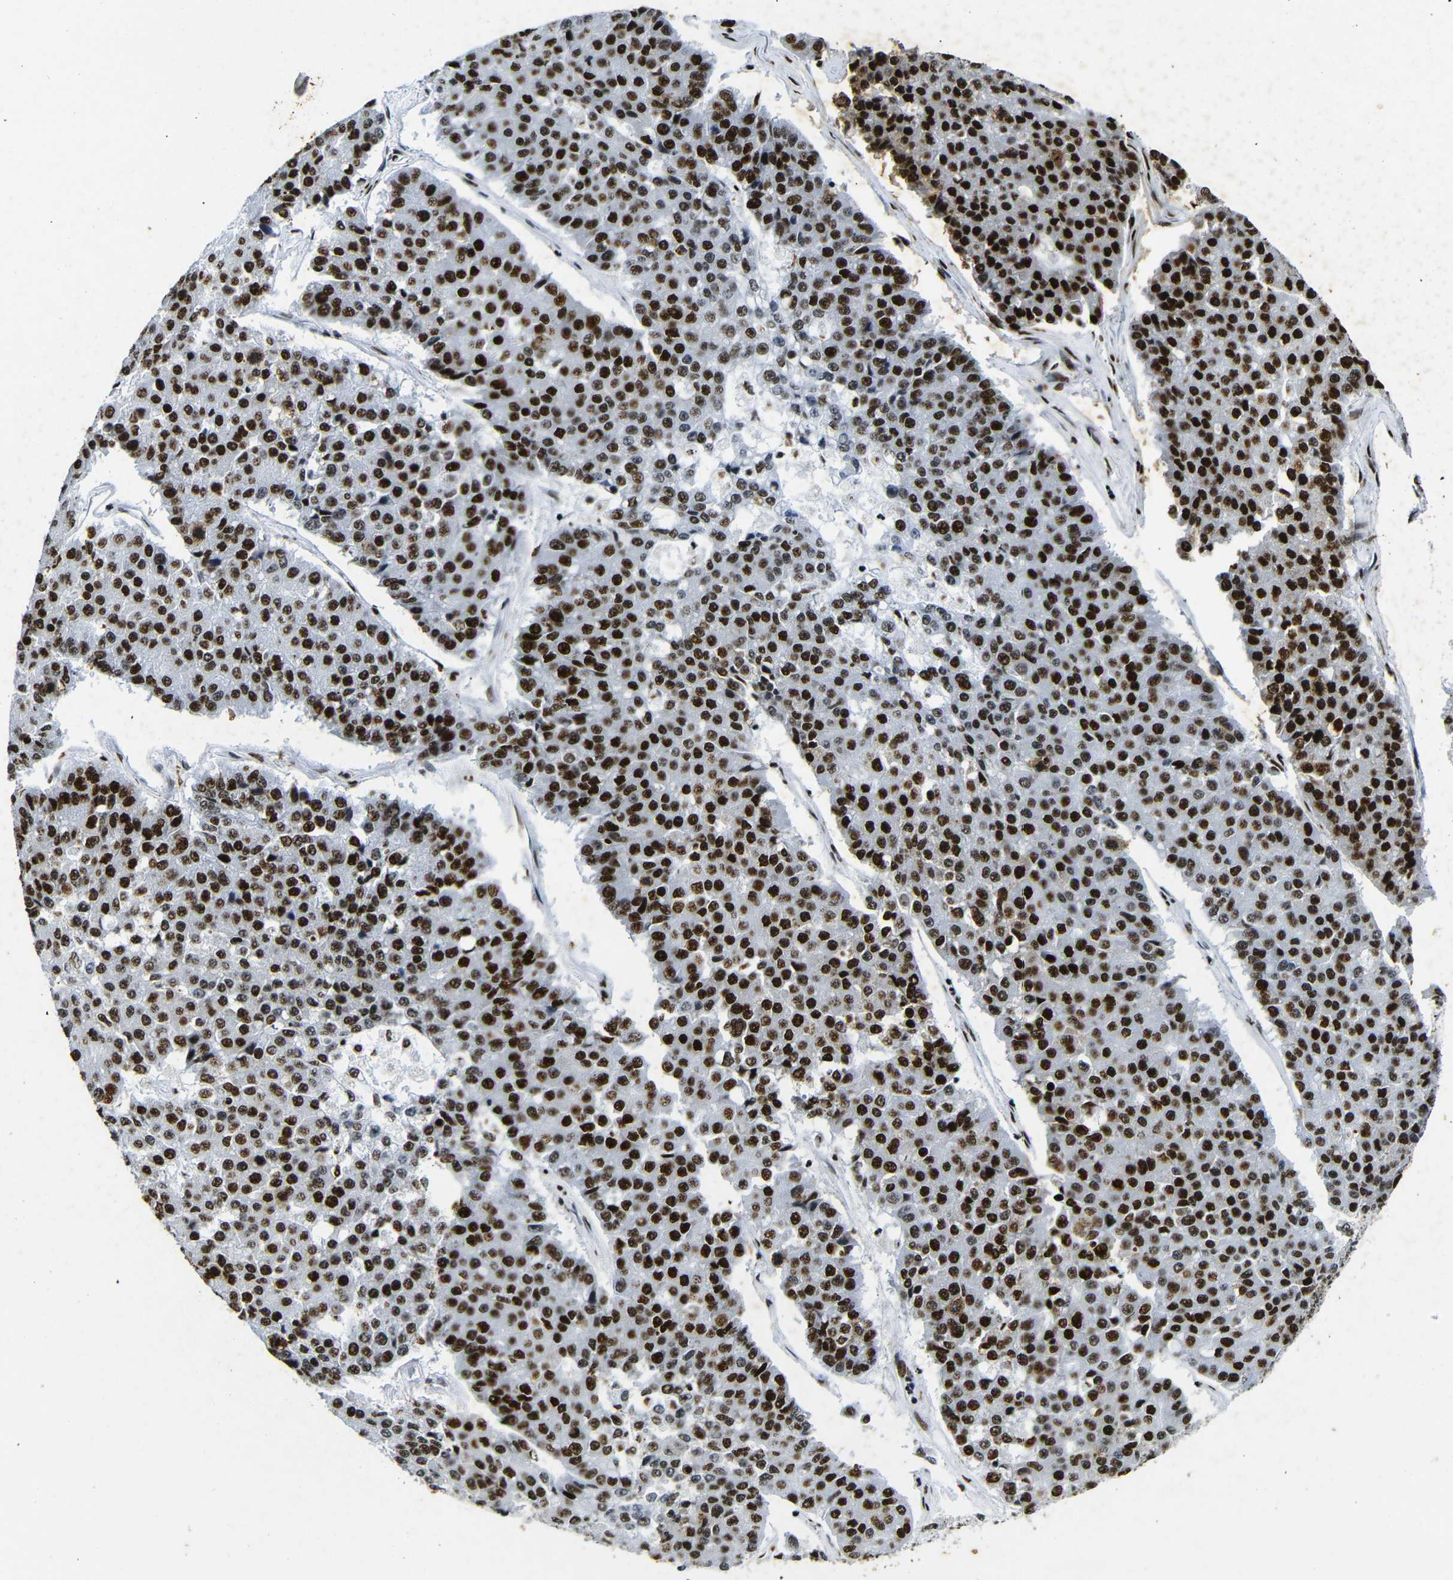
{"staining": {"intensity": "strong", "quantity": ">75%", "location": "nuclear"}, "tissue": "pancreatic cancer", "cell_type": "Tumor cells", "image_type": "cancer", "snomed": [{"axis": "morphology", "description": "Adenocarcinoma, NOS"}, {"axis": "topography", "description": "Pancreas"}], "caption": "Immunohistochemistry (IHC) photomicrograph of neoplastic tissue: pancreatic cancer (adenocarcinoma) stained using immunohistochemistry reveals high levels of strong protein expression localized specifically in the nuclear of tumor cells, appearing as a nuclear brown color.", "gene": "SRSF1", "patient": {"sex": "male", "age": 50}}